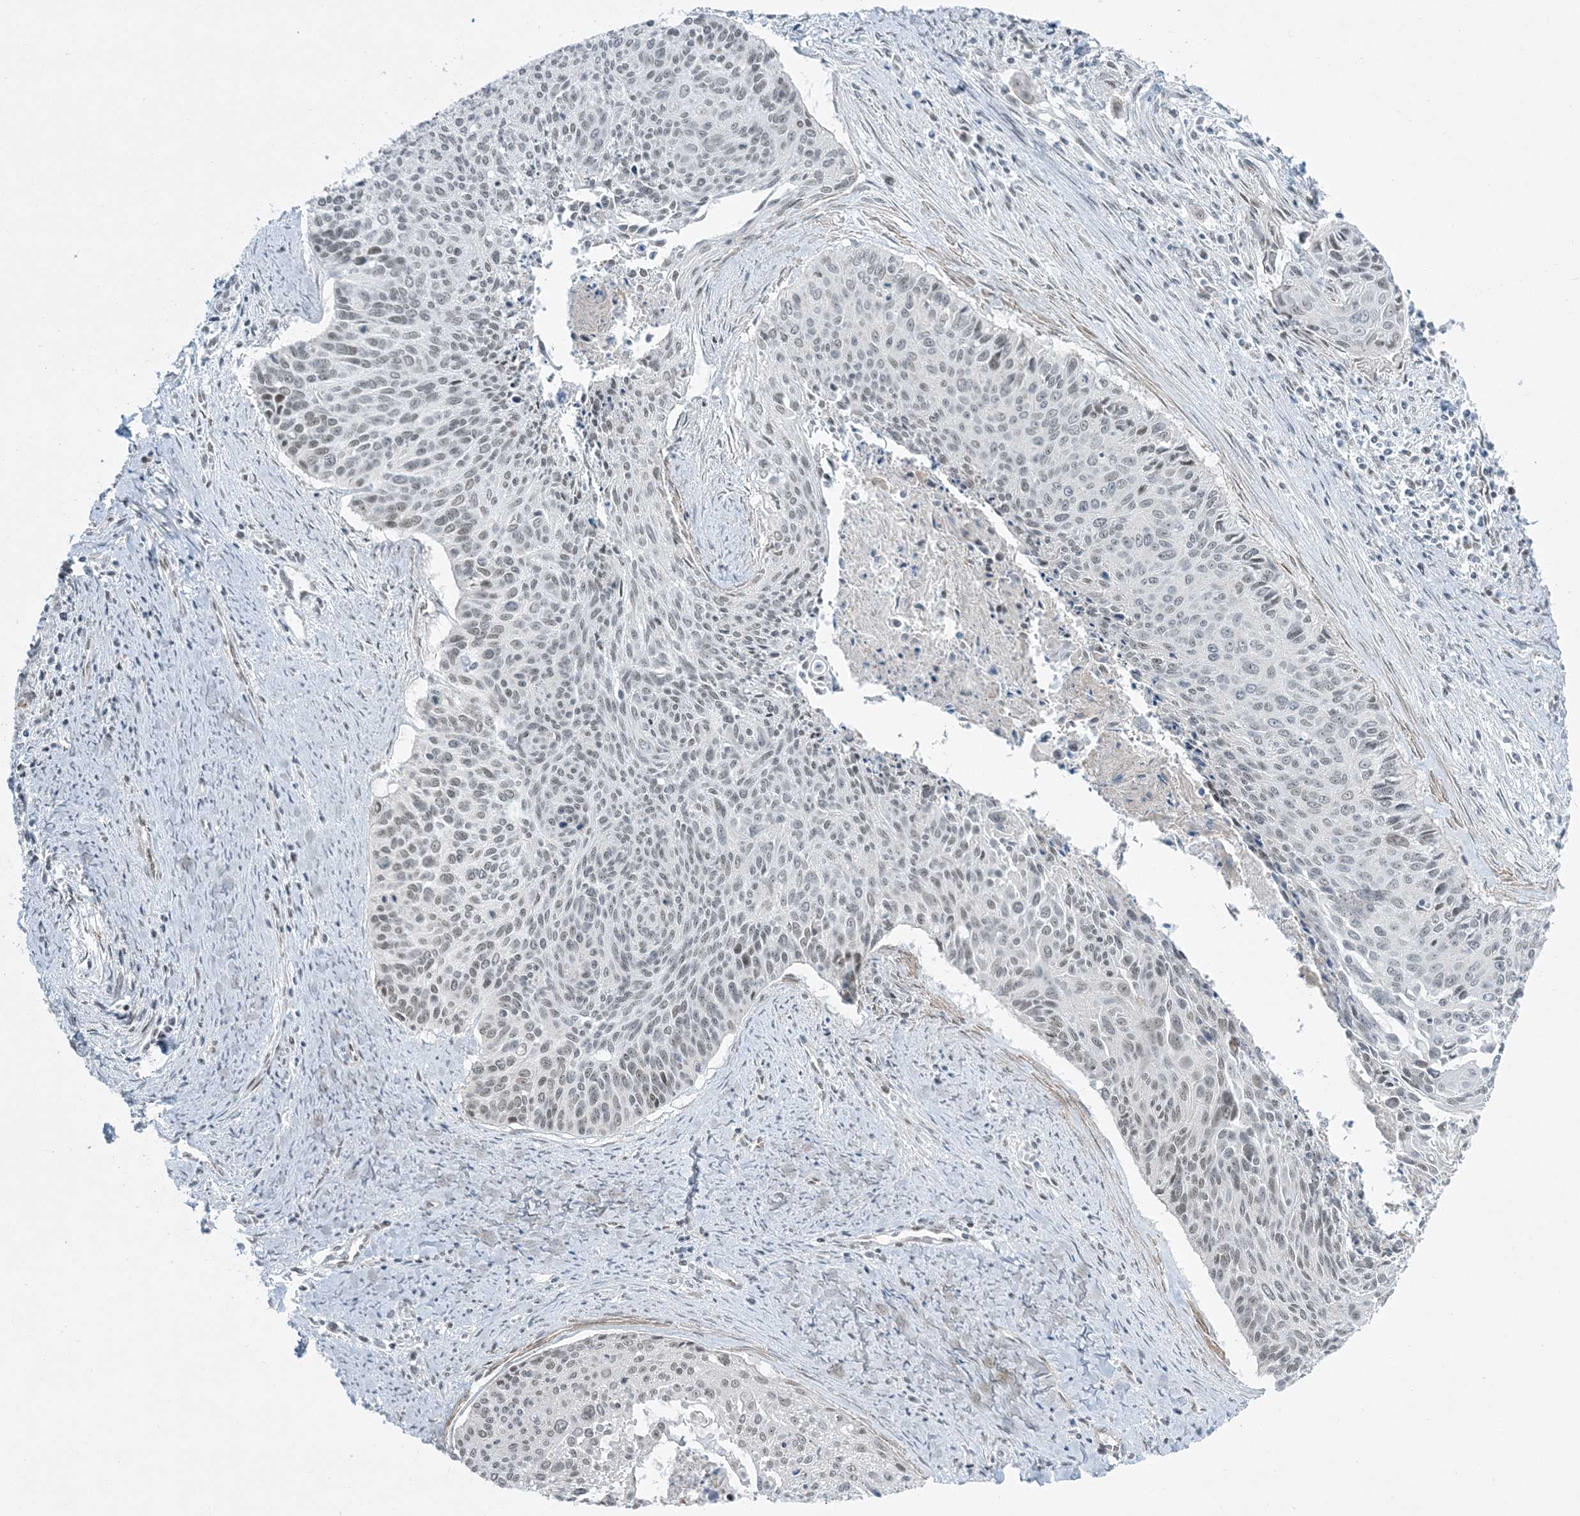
{"staining": {"intensity": "weak", "quantity": "<25%", "location": "nuclear"}, "tissue": "cervical cancer", "cell_type": "Tumor cells", "image_type": "cancer", "snomed": [{"axis": "morphology", "description": "Squamous cell carcinoma, NOS"}, {"axis": "topography", "description": "Cervix"}], "caption": "There is no significant positivity in tumor cells of cervical cancer (squamous cell carcinoma). (DAB (3,3'-diaminobenzidine) immunohistochemistry visualized using brightfield microscopy, high magnification).", "gene": "ZNF787", "patient": {"sex": "female", "age": 55}}